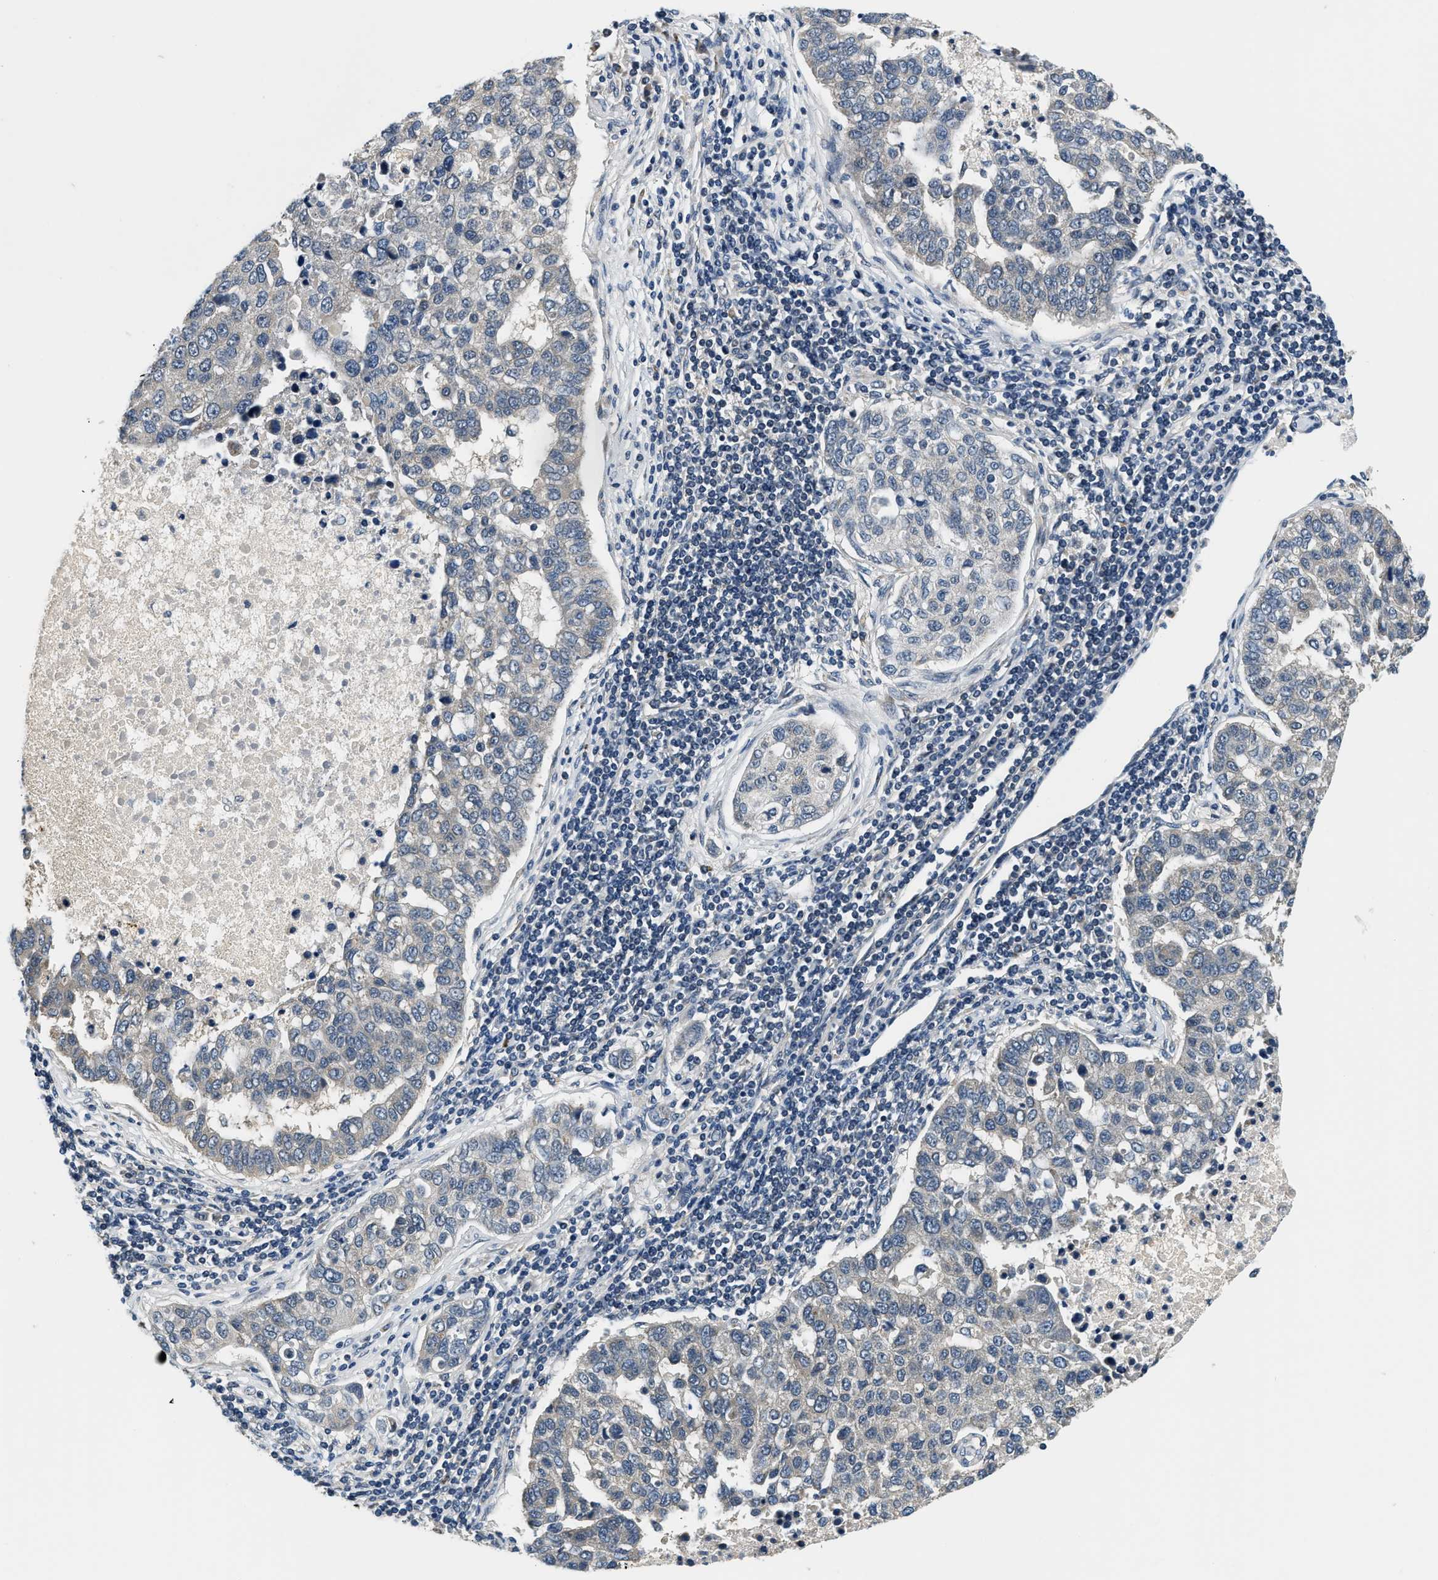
{"staining": {"intensity": "negative", "quantity": "none", "location": "none"}, "tissue": "pancreatic cancer", "cell_type": "Tumor cells", "image_type": "cancer", "snomed": [{"axis": "morphology", "description": "Adenocarcinoma, NOS"}, {"axis": "topography", "description": "Pancreas"}], "caption": "A high-resolution micrograph shows IHC staining of pancreatic cancer, which shows no significant positivity in tumor cells.", "gene": "YAE1", "patient": {"sex": "female", "age": 61}}